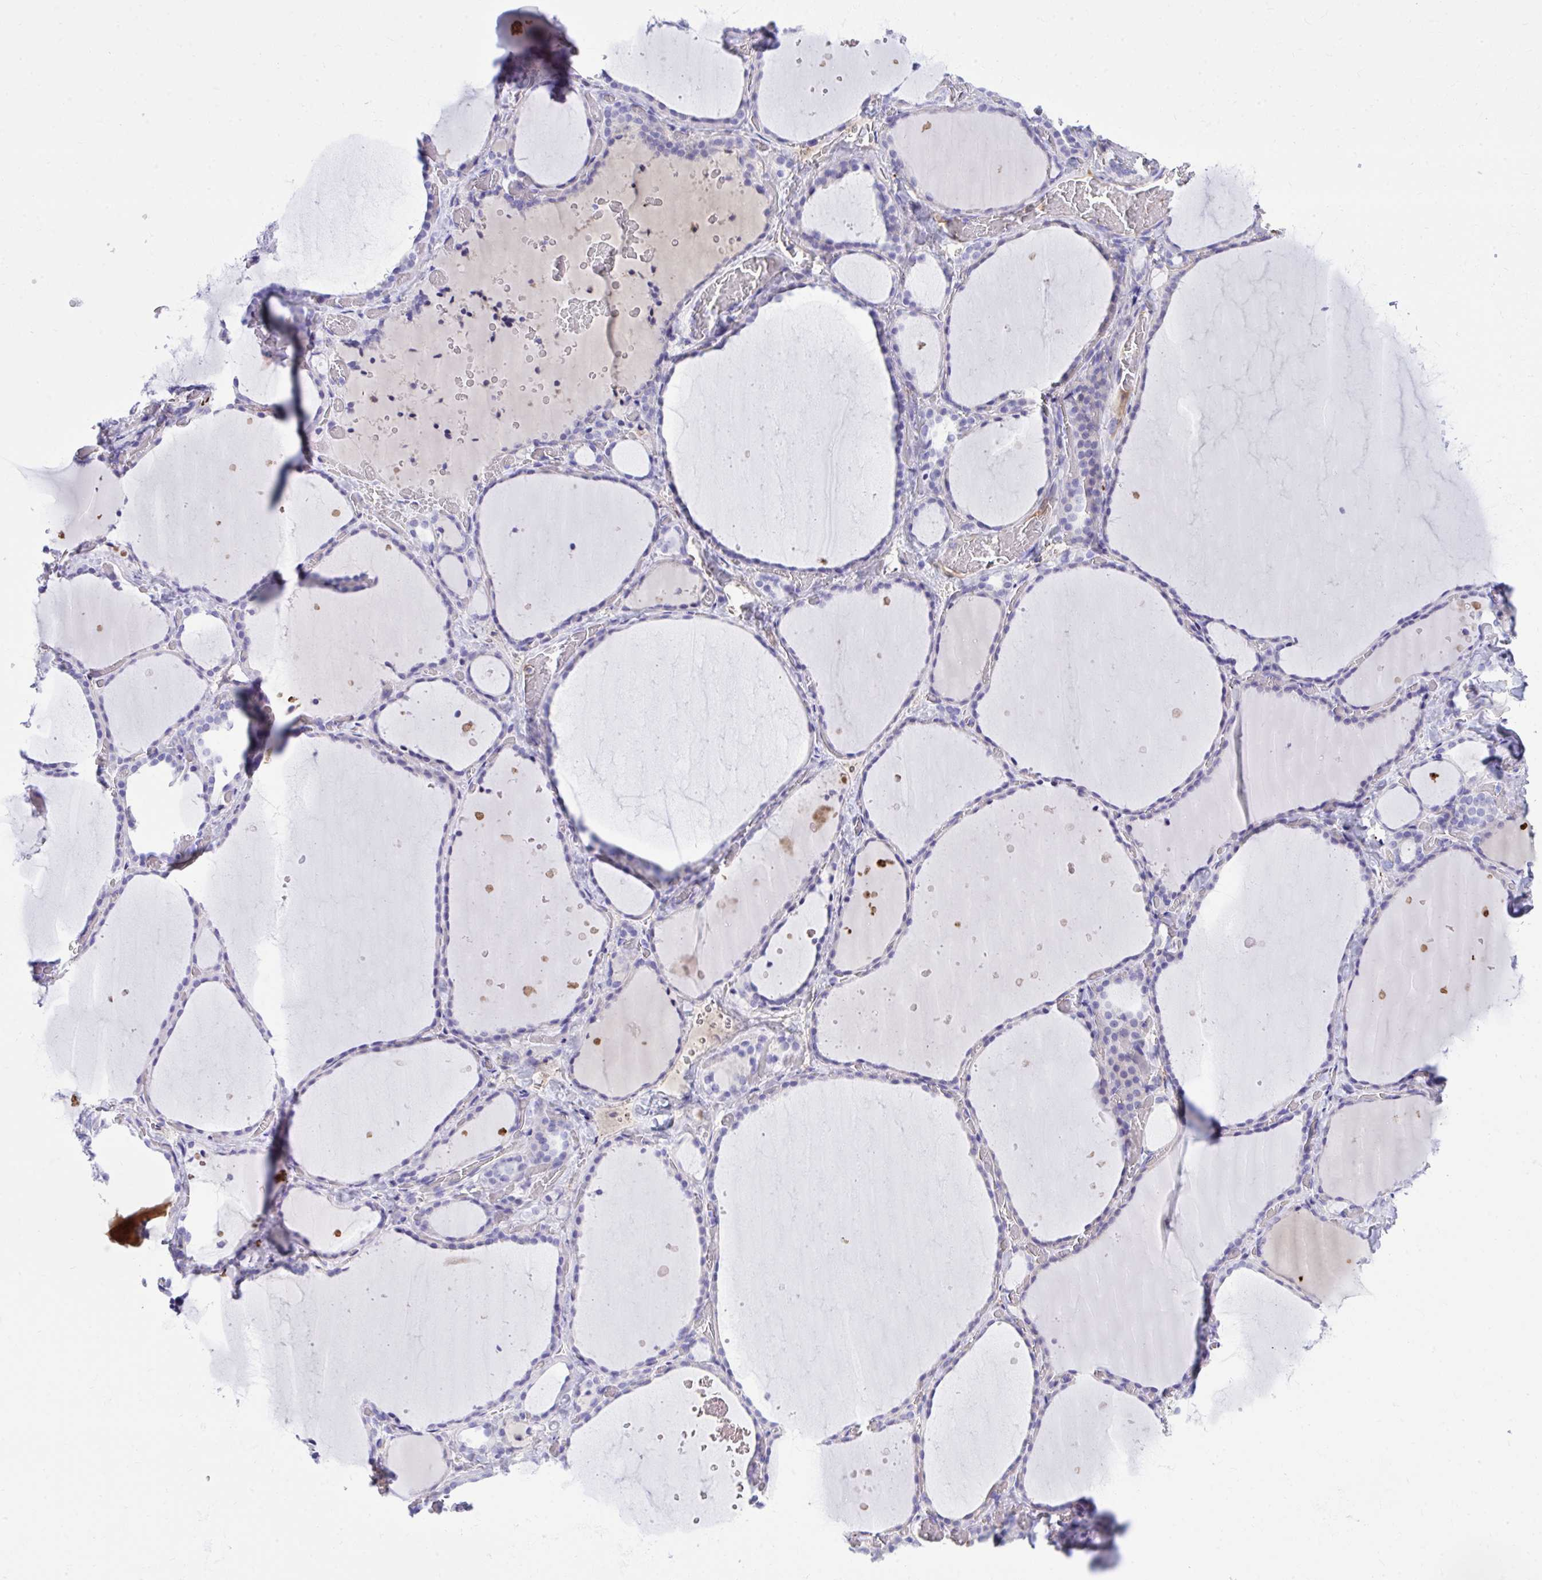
{"staining": {"intensity": "negative", "quantity": "none", "location": "none"}, "tissue": "thyroid gland", "cell_type": "Glandular cells", "image_type": "normal", "snomed": [{"axis": "morphology", "description": "Normal tissue, NOS"}, {"axis": "topography", "description": "Thyroid gland"}], "caption": "There is no significant staining in glandular cells of thyroid gland. (DAB IHC with hematoxylin counter stain).", "gene": "HRG", "patient": {"sex": "female", "age": 36}}